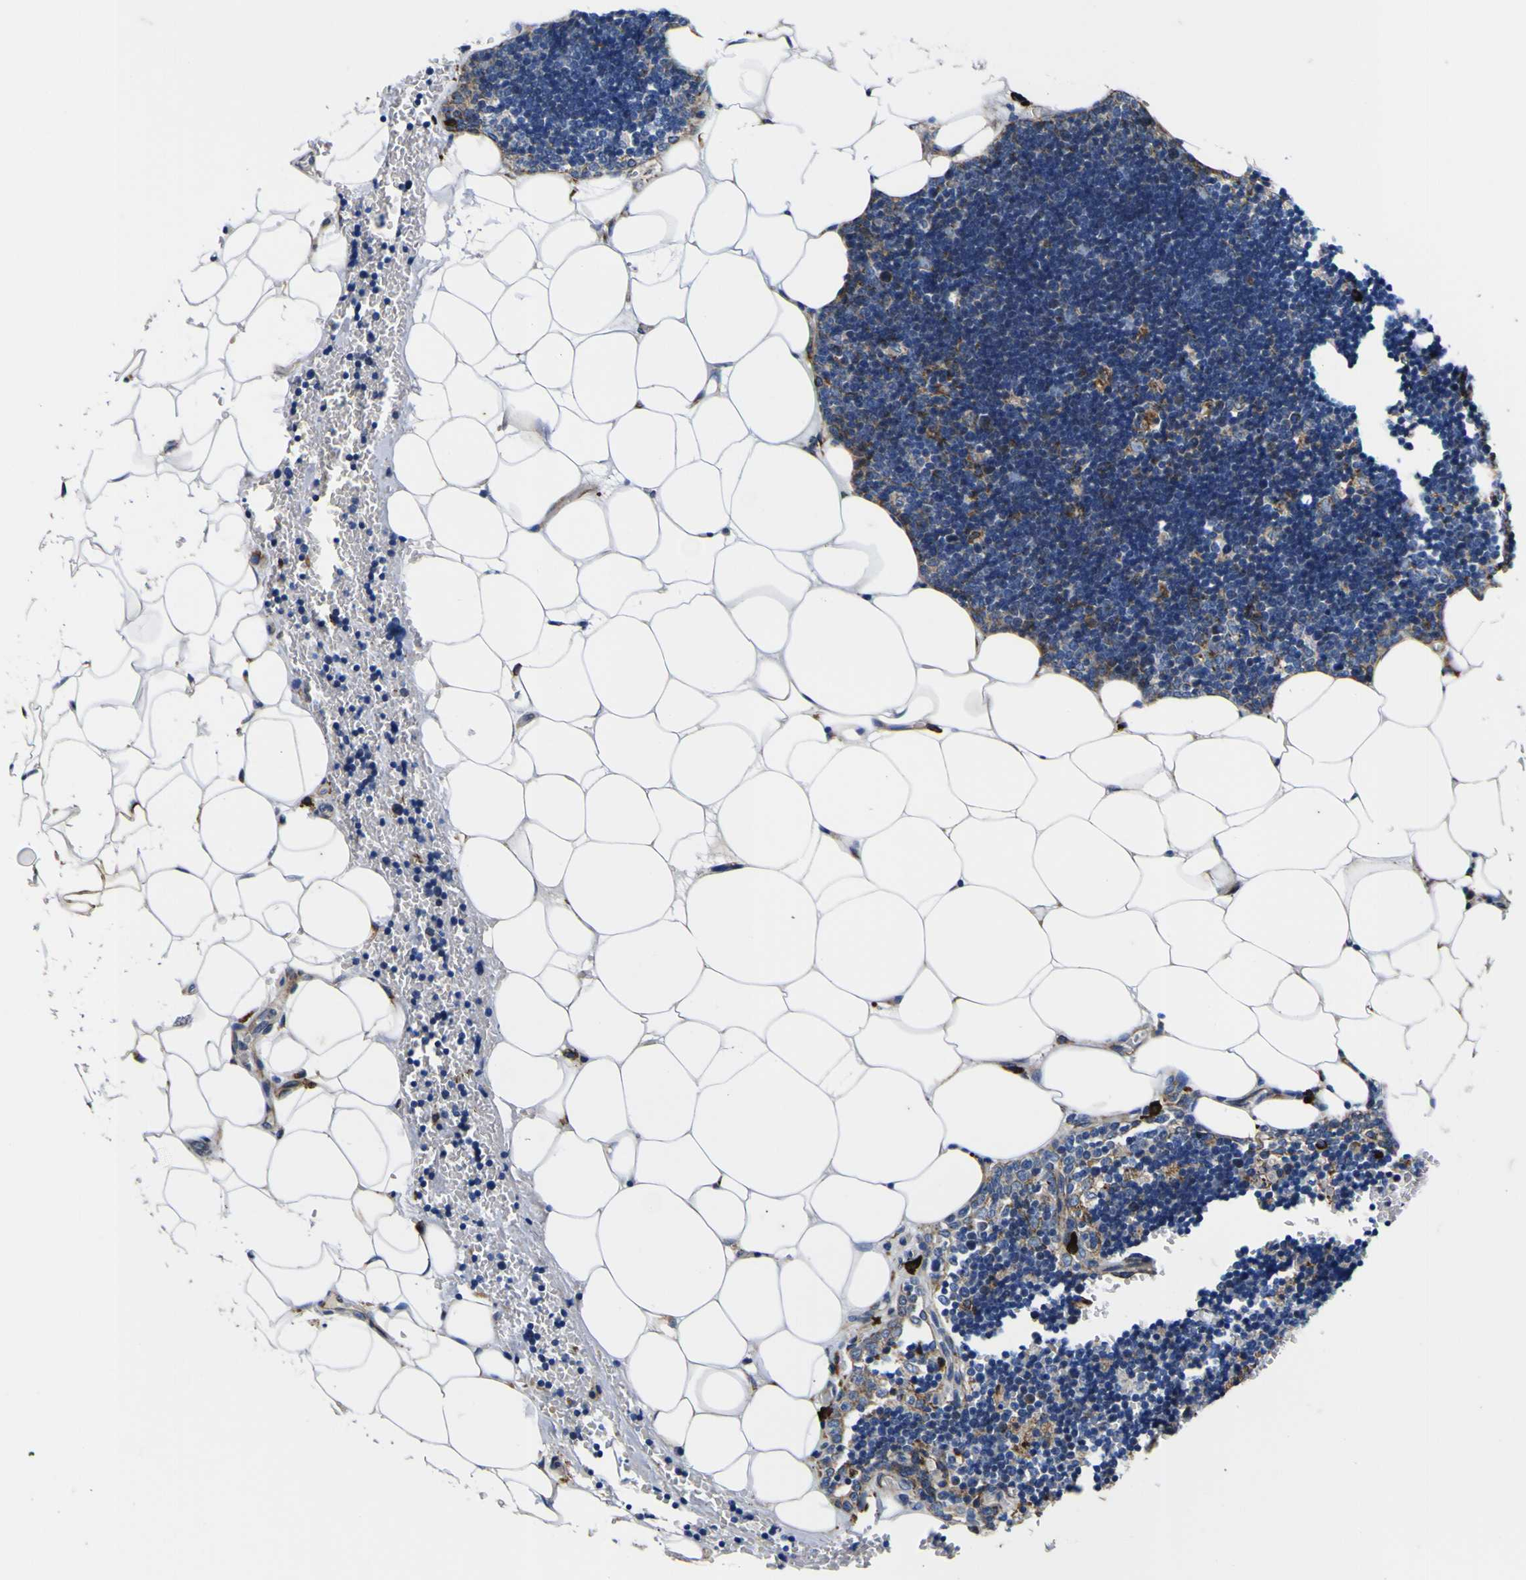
{"staining": {"intensity": "moderate", "quantity": "<25%", "location": "cytoplasmic/membranous"}, "tissue": "lymph node", "cell_type": "Germinal center cells", "image_type": "normal", "snomed": [{"axis": "morphology", "description": "Normal tissue, NOS"}, {"axis": "topography", "description": "Lymph node"}], "caption": "Immunohistochemical staining of benign human lymph node displays low levels of moderate cytoplasmic/membranous positivity in approximately <25% of germinal center cells.", "gene": "SCD", "patient": {"sex": "male", "age": 33}}